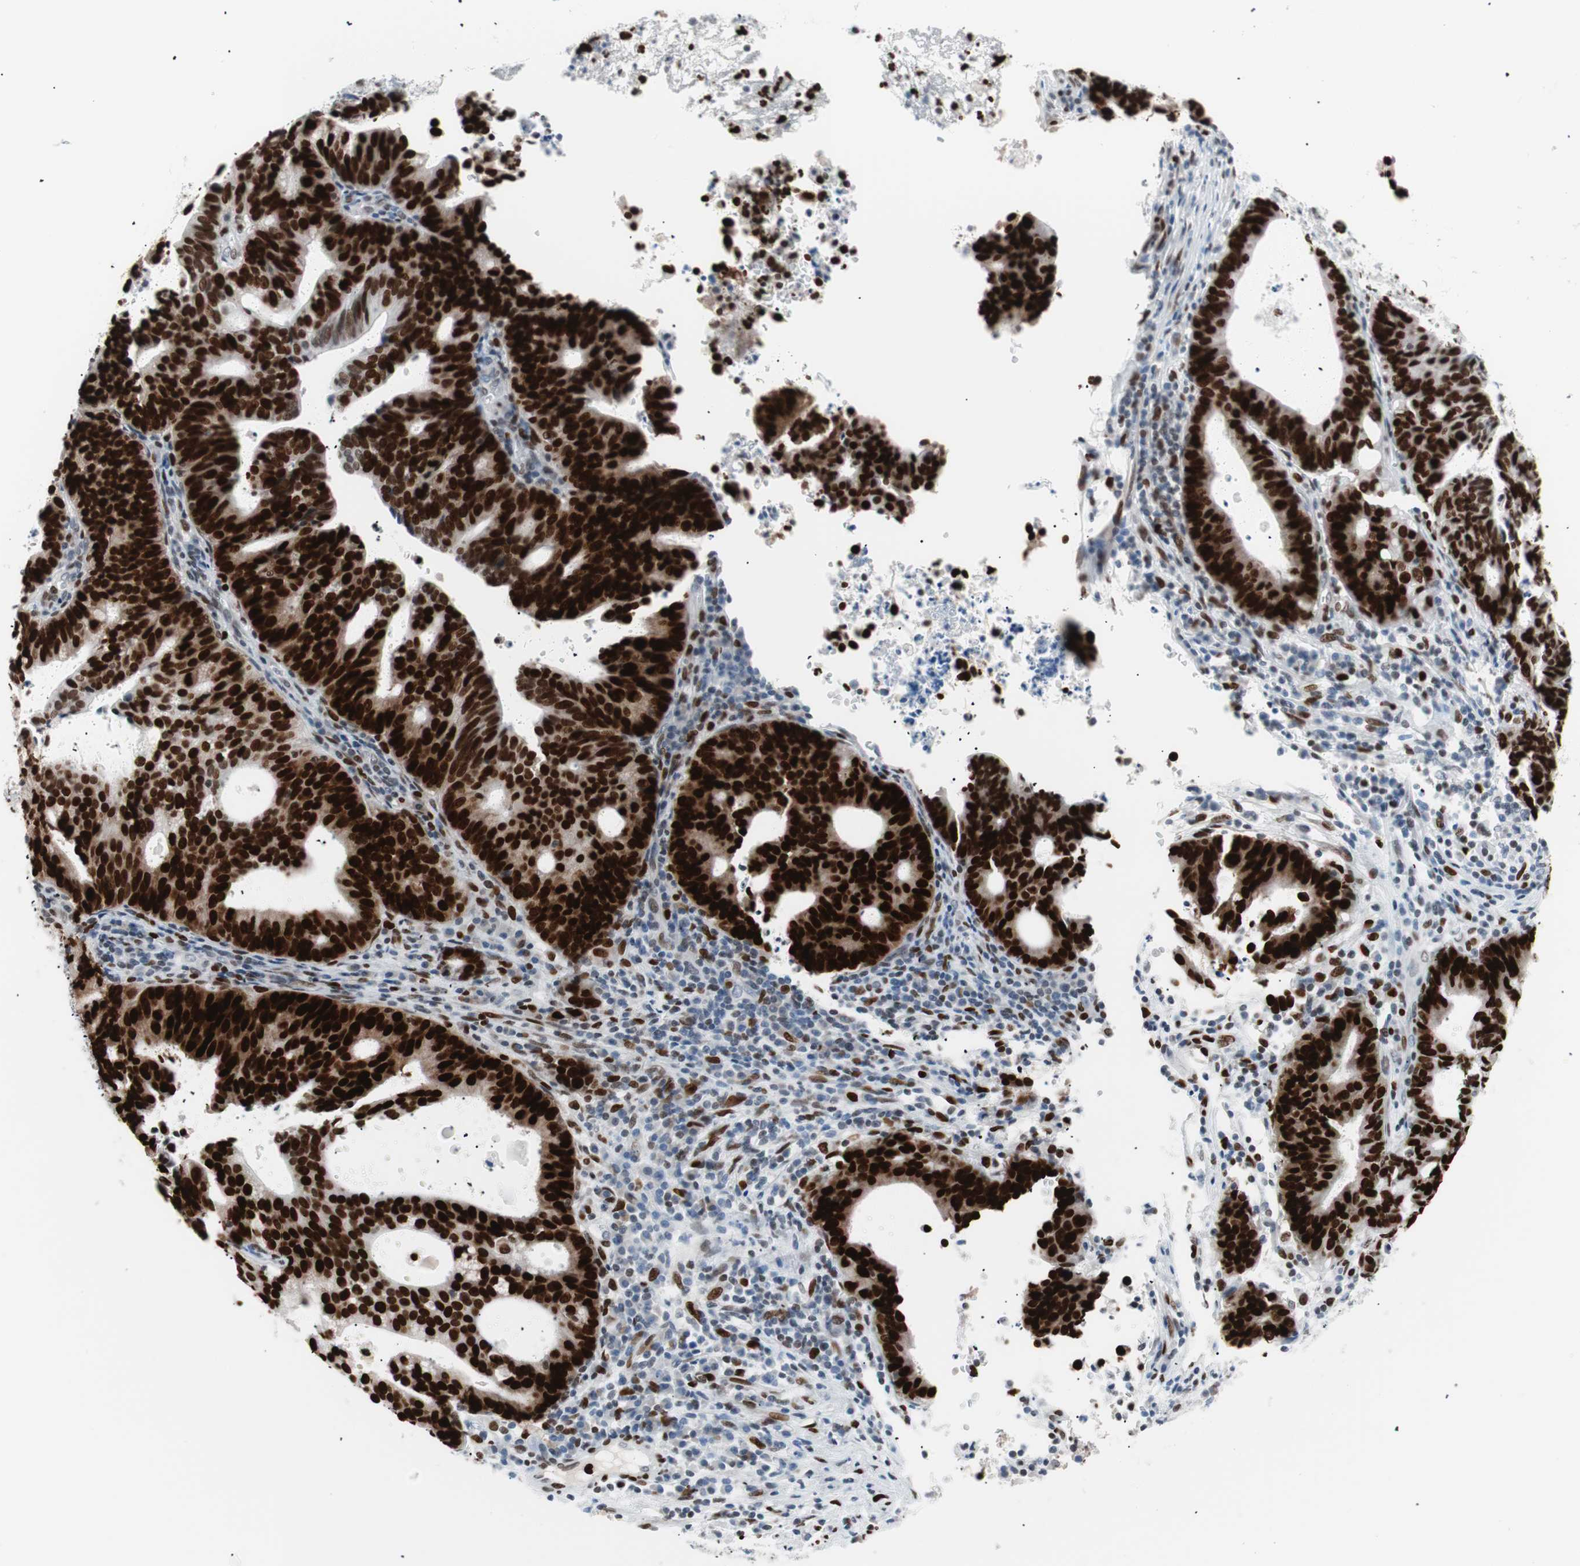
{"staining": {"intensity": "strong", "quantity": ">75%", "location": "nuclear"}, "tissue": "endometrial cancer", "cell_type": "Tumor cells", "image_type": "cancer", "snomed": [{"axis": "morphology", "description": "Adenocarcinoma, NOS"}, {"axis": "topography", "description": "Uterus"}], "caption": "High-magnification brightfield microscopy of endometrial cancer stained with DAB (3,3'-diaminobenzidine) (brown) and counterstained with hematoxylin (blue). tumor cells exhibit strong nuclear expression is present in about>75% of cells.", "gene": "CEBPB", "patient": {"sex": "female", "age": 83}}